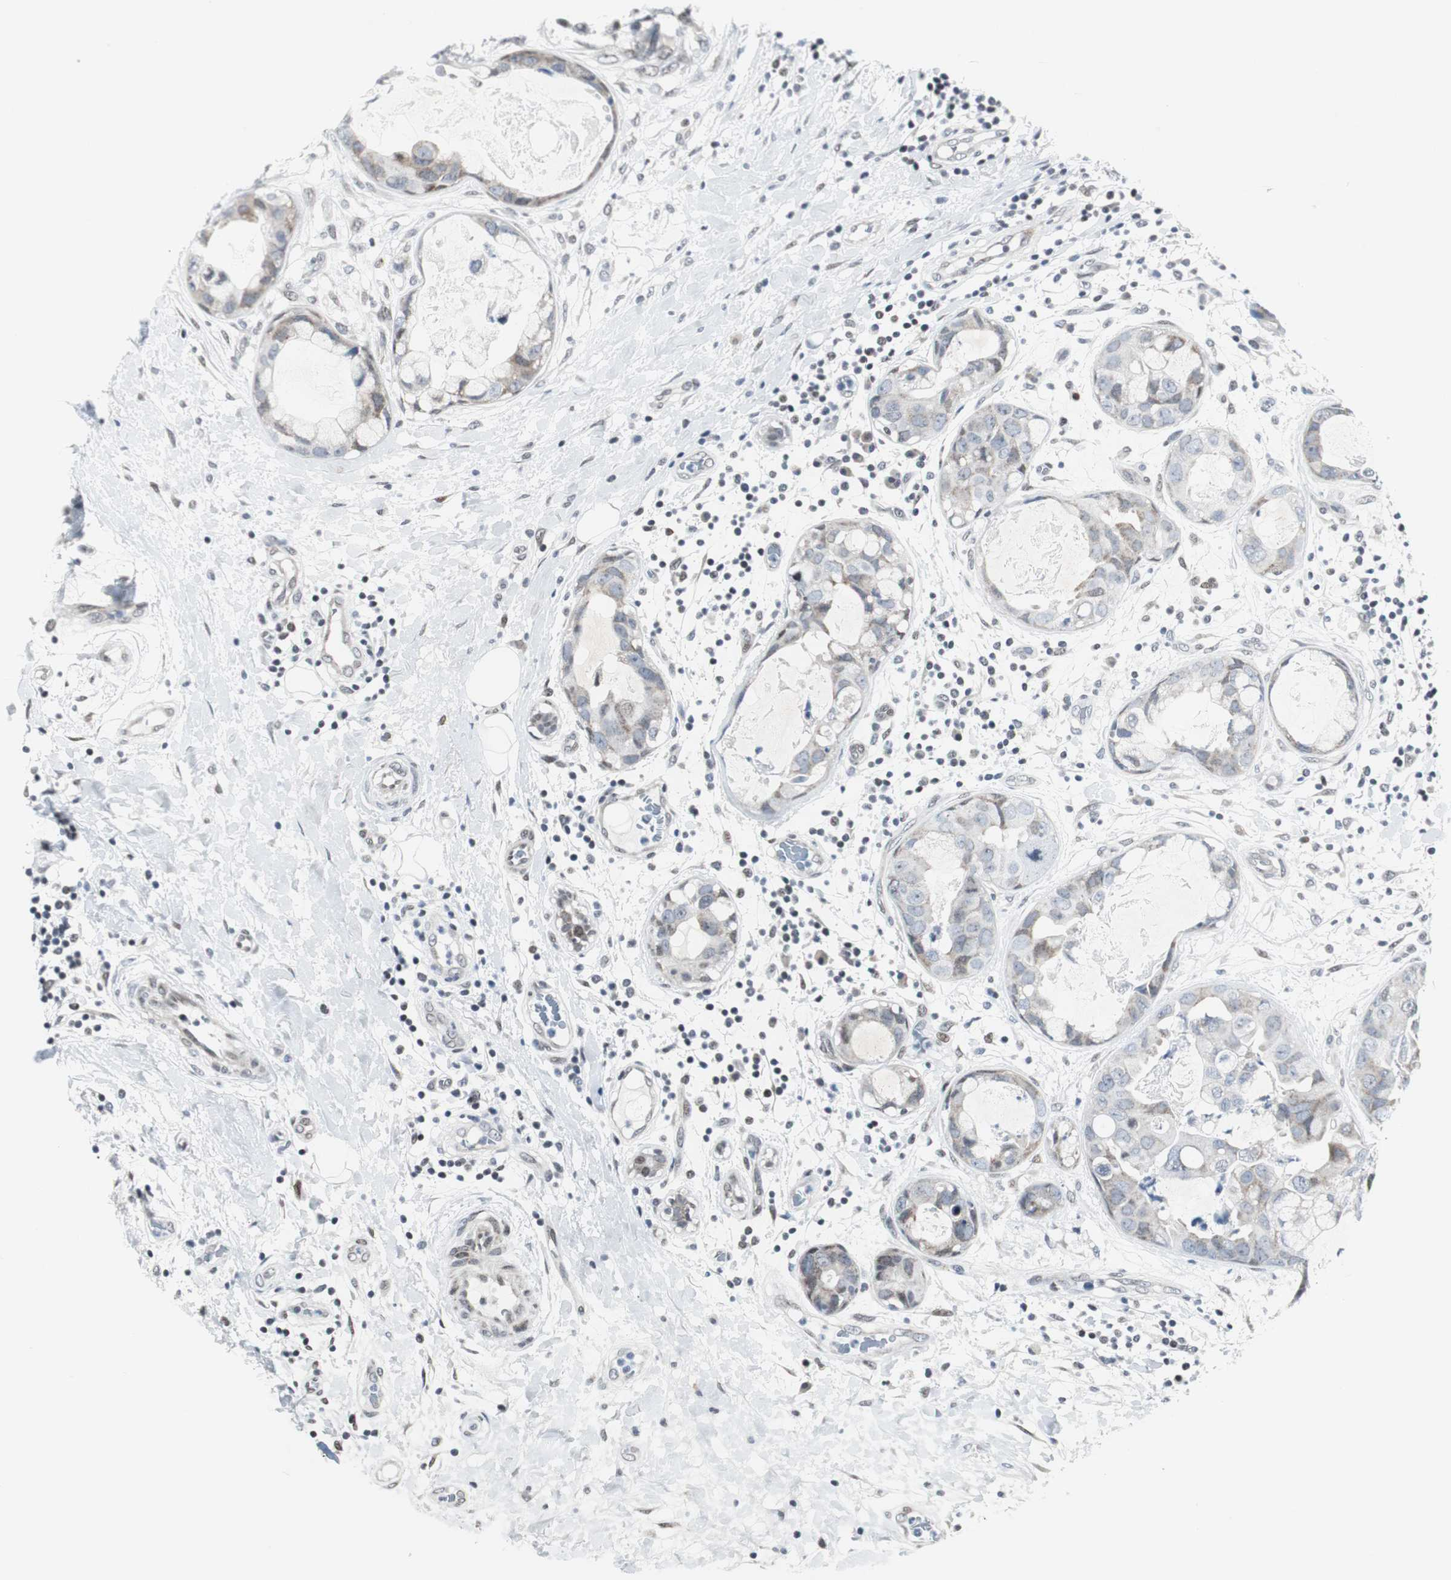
{"staining": {"intensity": "weak", "quantity": "<25%", "location": "cytoplasmic/membranous"}, "tissue": "breast cancer", "cell_type": "Tumor cells", "image_type": "cancer", "snomed": [{"axis": "morphology", "description": "Duct carcinoma"}, {"axis": "topography", "description": "Breast"}], "caption": "Immunohistochemistry (IHC) of human breast cancer (intraductal carcinoma) reveals no positivity in tumor cells.", "gene": "MTA1", "patient": {"sex": "female", "age": 40}}